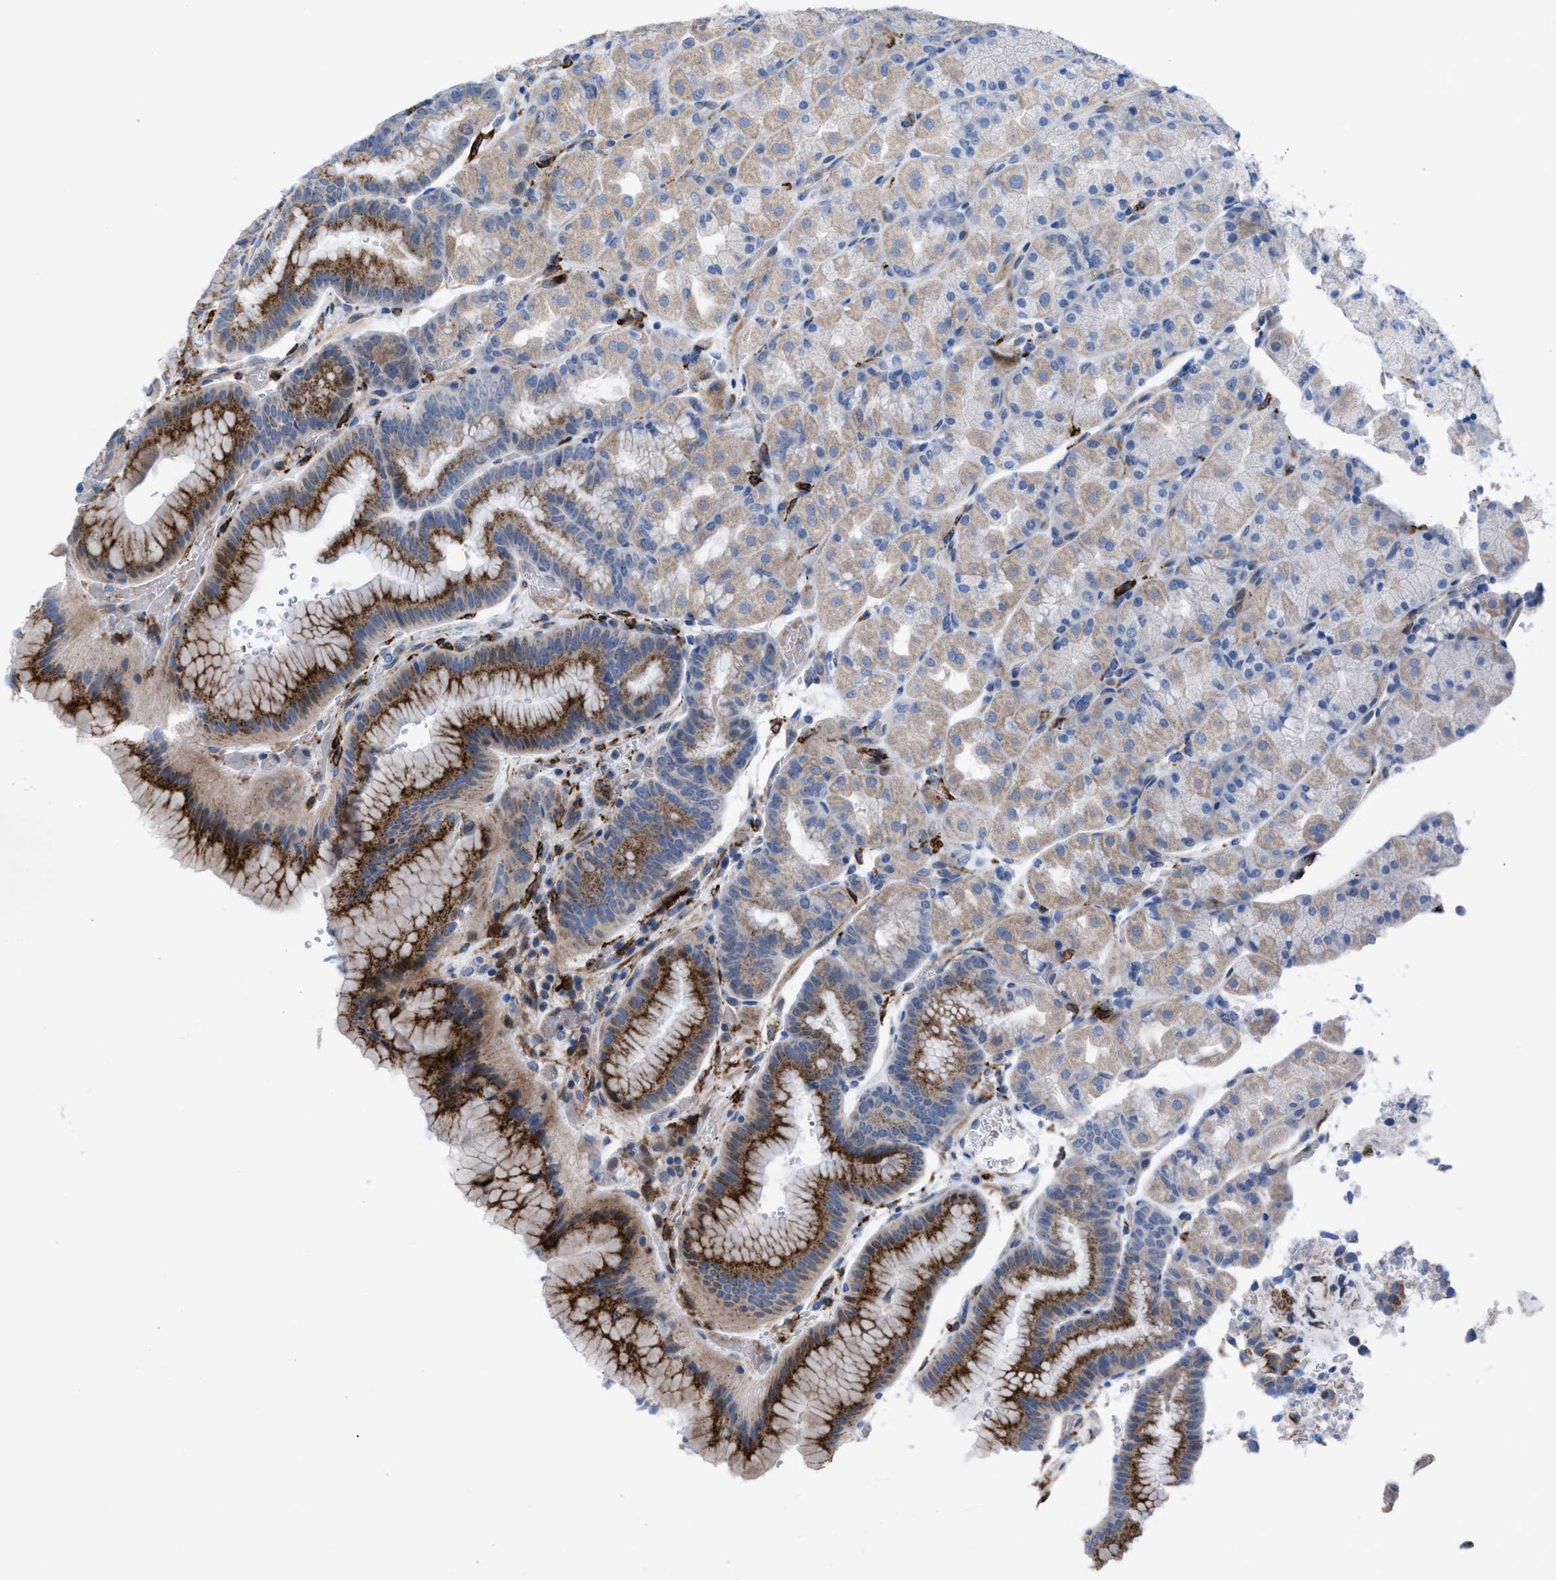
{"staining": {"intensity": "strong", "quantity": "<25%", "location": "cytoplasmic/membranous"}, "tissue": "stomach", "cell_type": "Glandular cells", "image_type": "normal", "snomed": [{"axis": "morphology", "description": "Normal tissue, NOS"}, {"axis": "morphology", "description": "Carcinoid, malignant, NOS"}, {"axis": "topography", "description": "Stomach, upper"}], "caption": "This micrograph reveals IHC staining of unremarkable stomach, with medium strong cytoplasmic/membranous staining in about <25% of glandular cells.", "gene": "SLC47A1", "patient": {"sex": "male", "age": 39}}